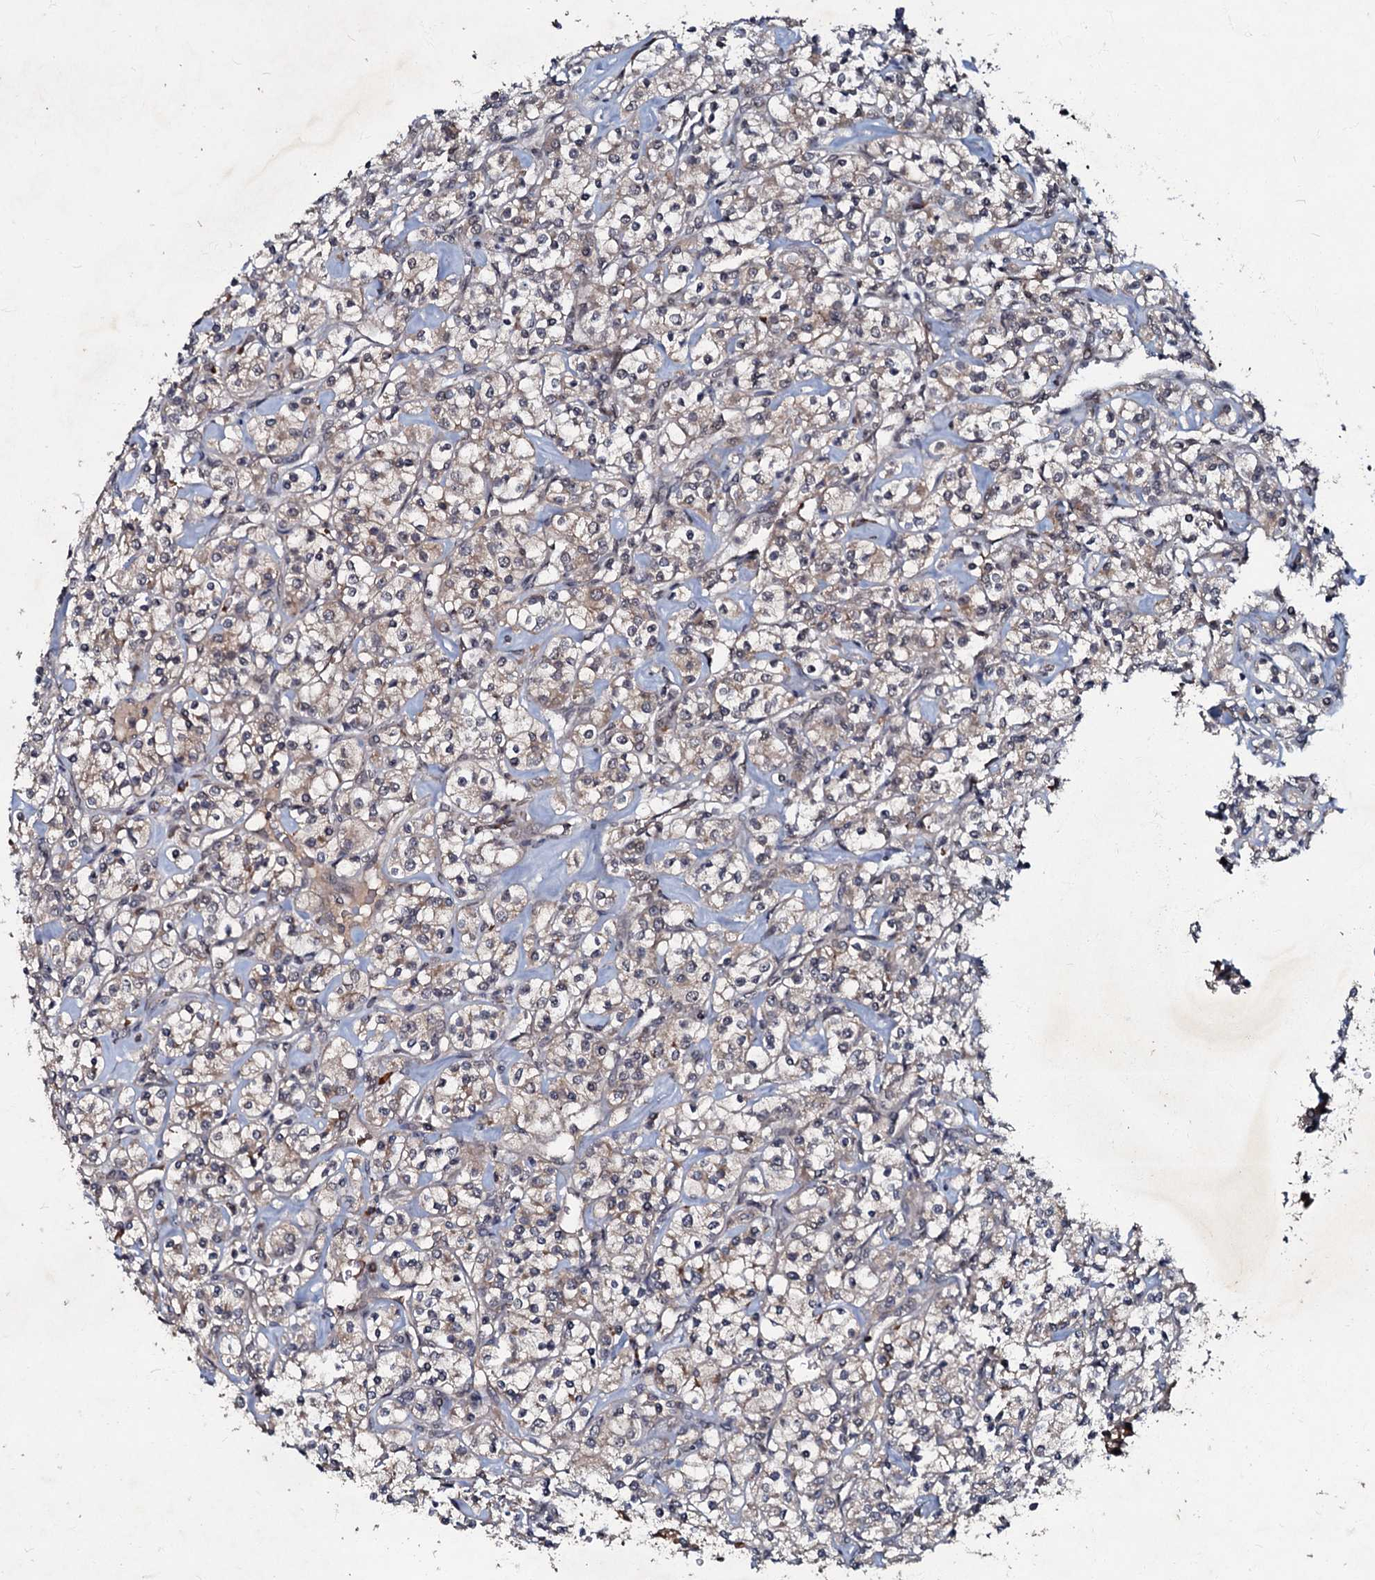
{"staining": {"intensity": "weak", "quantity": "25%-75%", "location": "cytoplasmic/membranous"}, "tissue": "renal cancer", "cell_type": "Tumor cells", "image_type": "cancer", "snomed": [{"axis": "morphology", "description": "Adenocarcinoma, NOS"}, {"axis": "topography", "description": "Kidney"}], "caption": "Immunohistochemical staining of renal adenocarcinoma exhibits low levels of weak cytoplasmic/membranous positivity in about 25%-75% of tumor cells.", "gene": "MANSC4", "patient": {"sex": "male", "age": 77}}